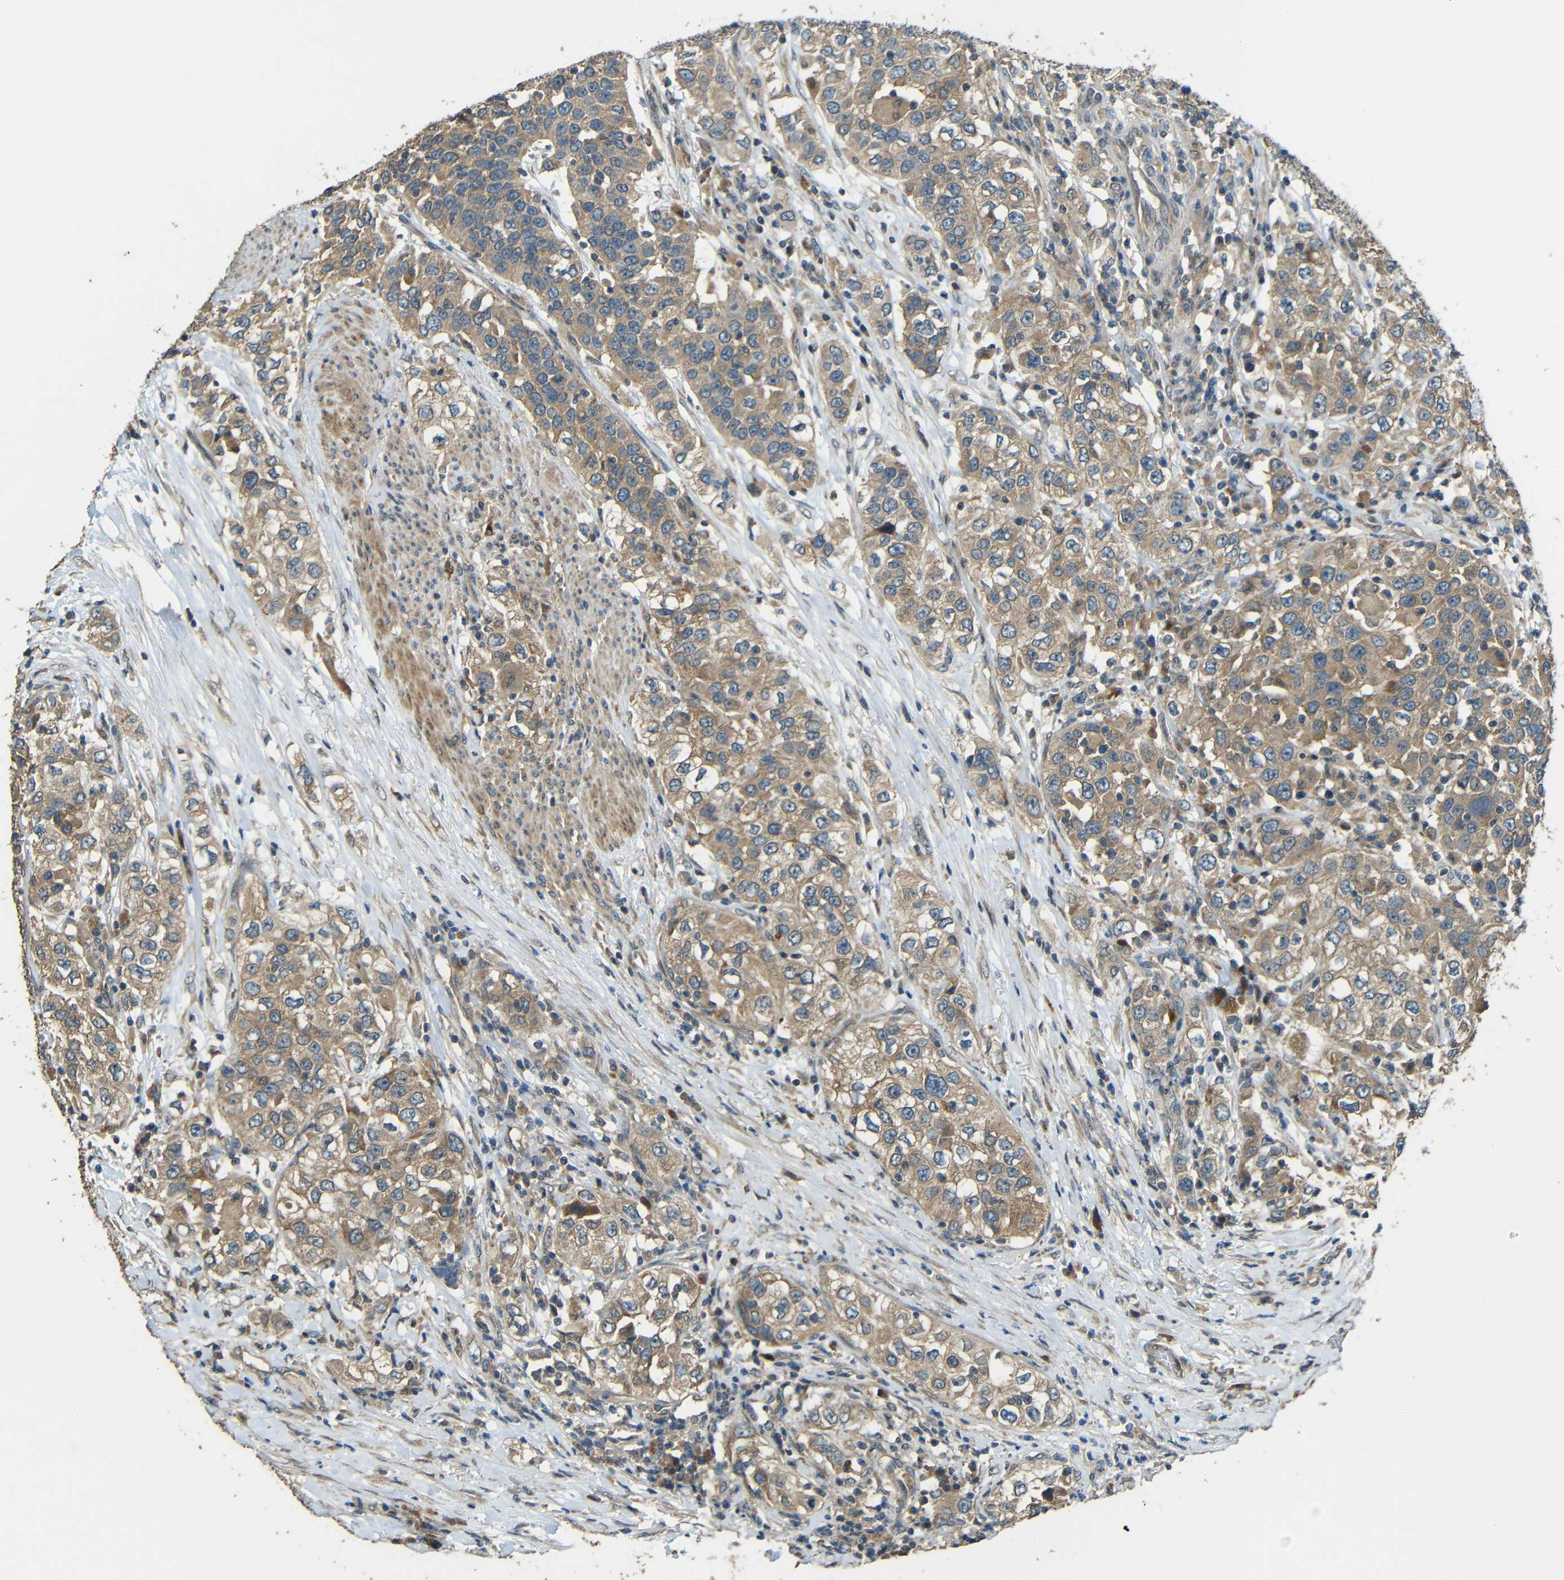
{"staining": {"intensity": "moderate", "quantity": ">75%", "location": "cytoplasmic/membranous"}, "tissue": "urothelial cancer", "cell_type": "Tumor cells", "image_type": "cancer", "snomed": [{"axis": "morphology", "description": "Urothelial carcinoma, High grade"}, {"axis": "topography", "description": "Urinary bladder"}], "caption": "Tumor cells reveal moderate cytoplasmic/membranous positivity in approximately >75% of cells in urothelial cancer. Immunohistochemistry stains the protein of interest in brown and the nuclei are stained blue.", "gene": "ACACA", "patient": {"sex": "female", "age": 80}}